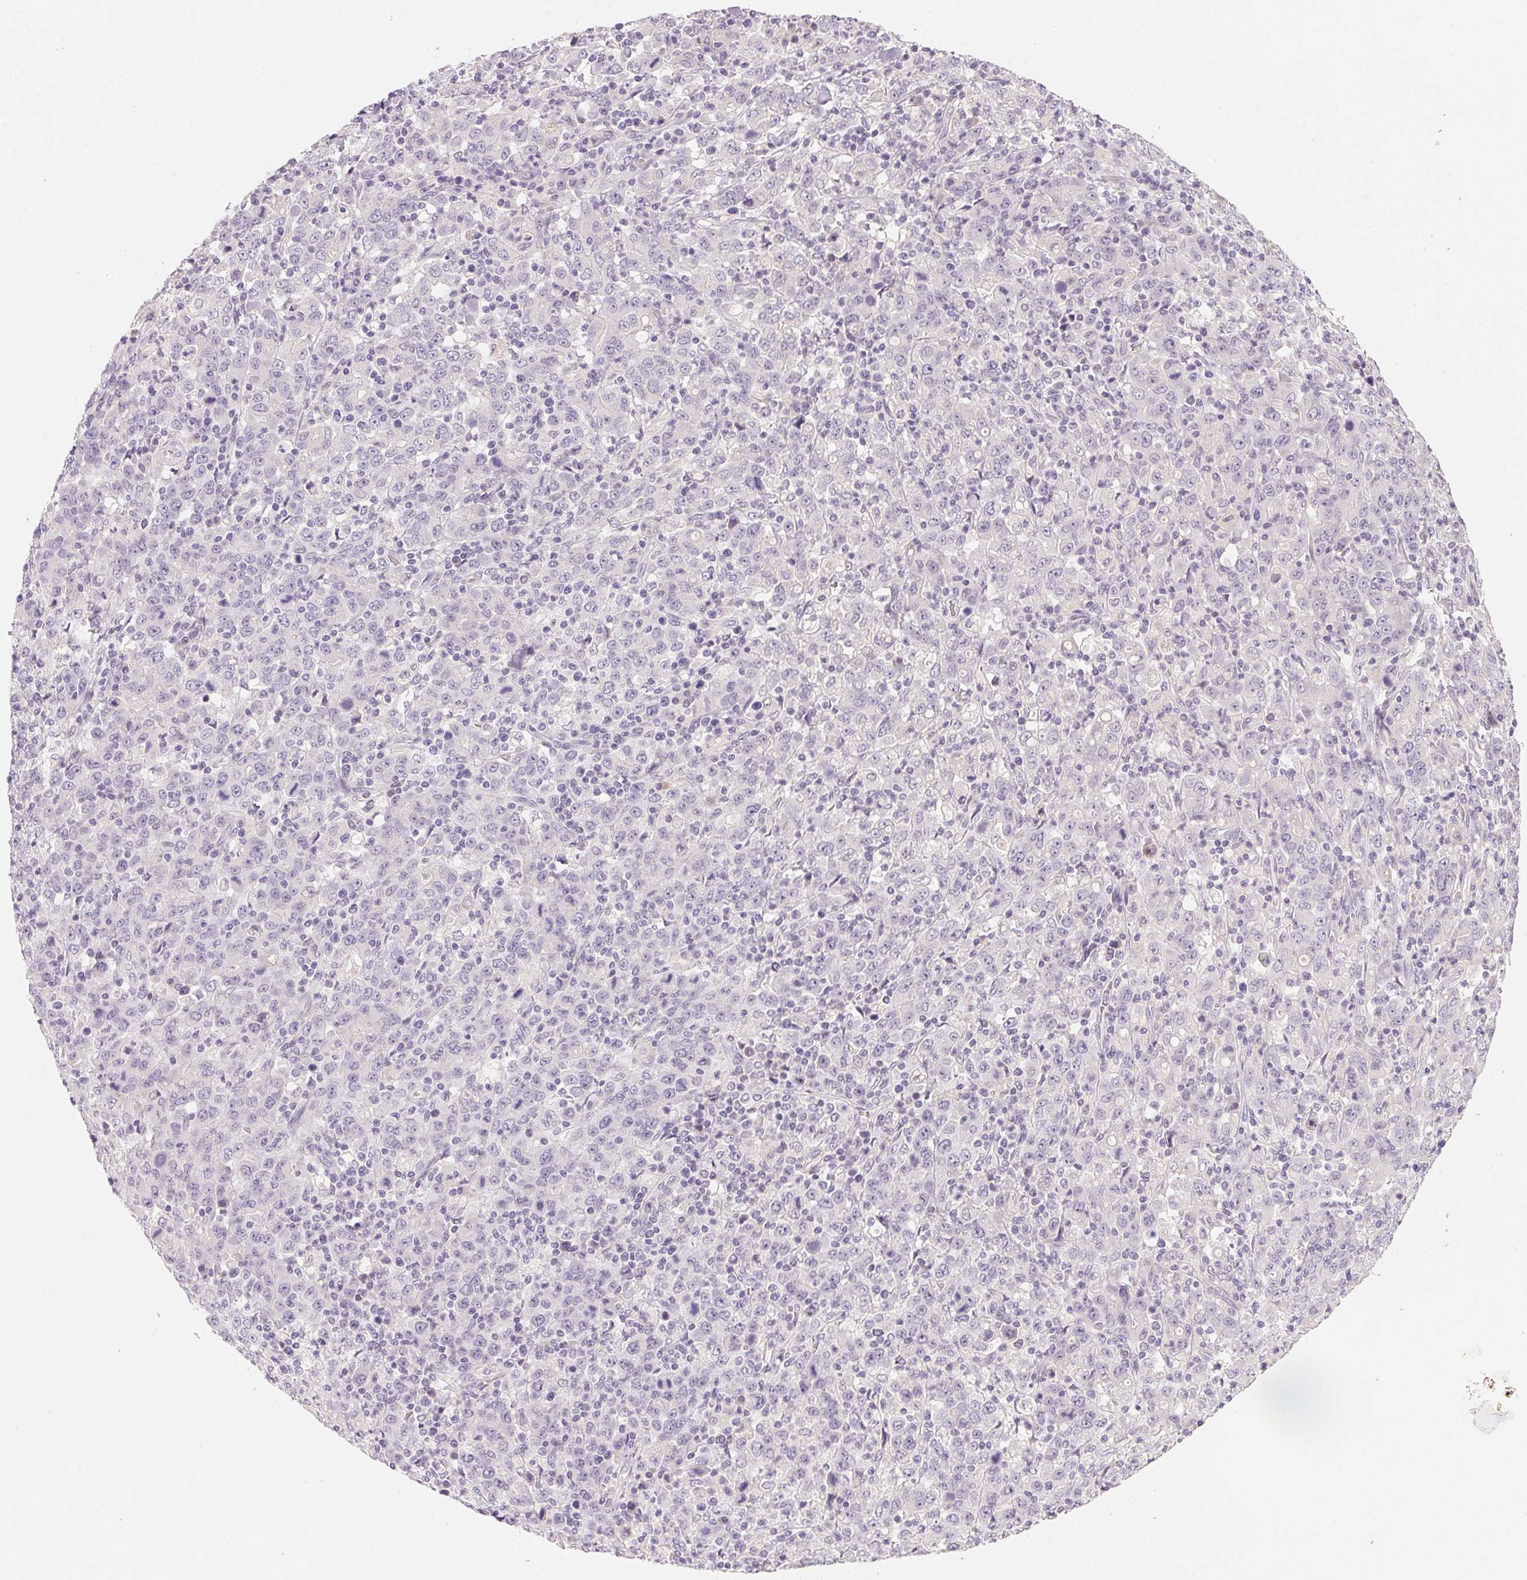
{"staining": {"intensity": "negative", "quantity": "none", "location": "none"}, "tissue": "stomach cancer", "cell_type": "Tumor cells", "image_type": "cancer", "snomed": [{"axis": "morphology", "description": "Adenocarcinoma, NOS"}, {"axis": "topography", "description": "Stomach, upper"}], "caption": "Tumor cells are negative for protein expression in human stomach adenocarcinoma.", "gene": "MCOLN3", "patient": {"sex": "male", "age": 69}}